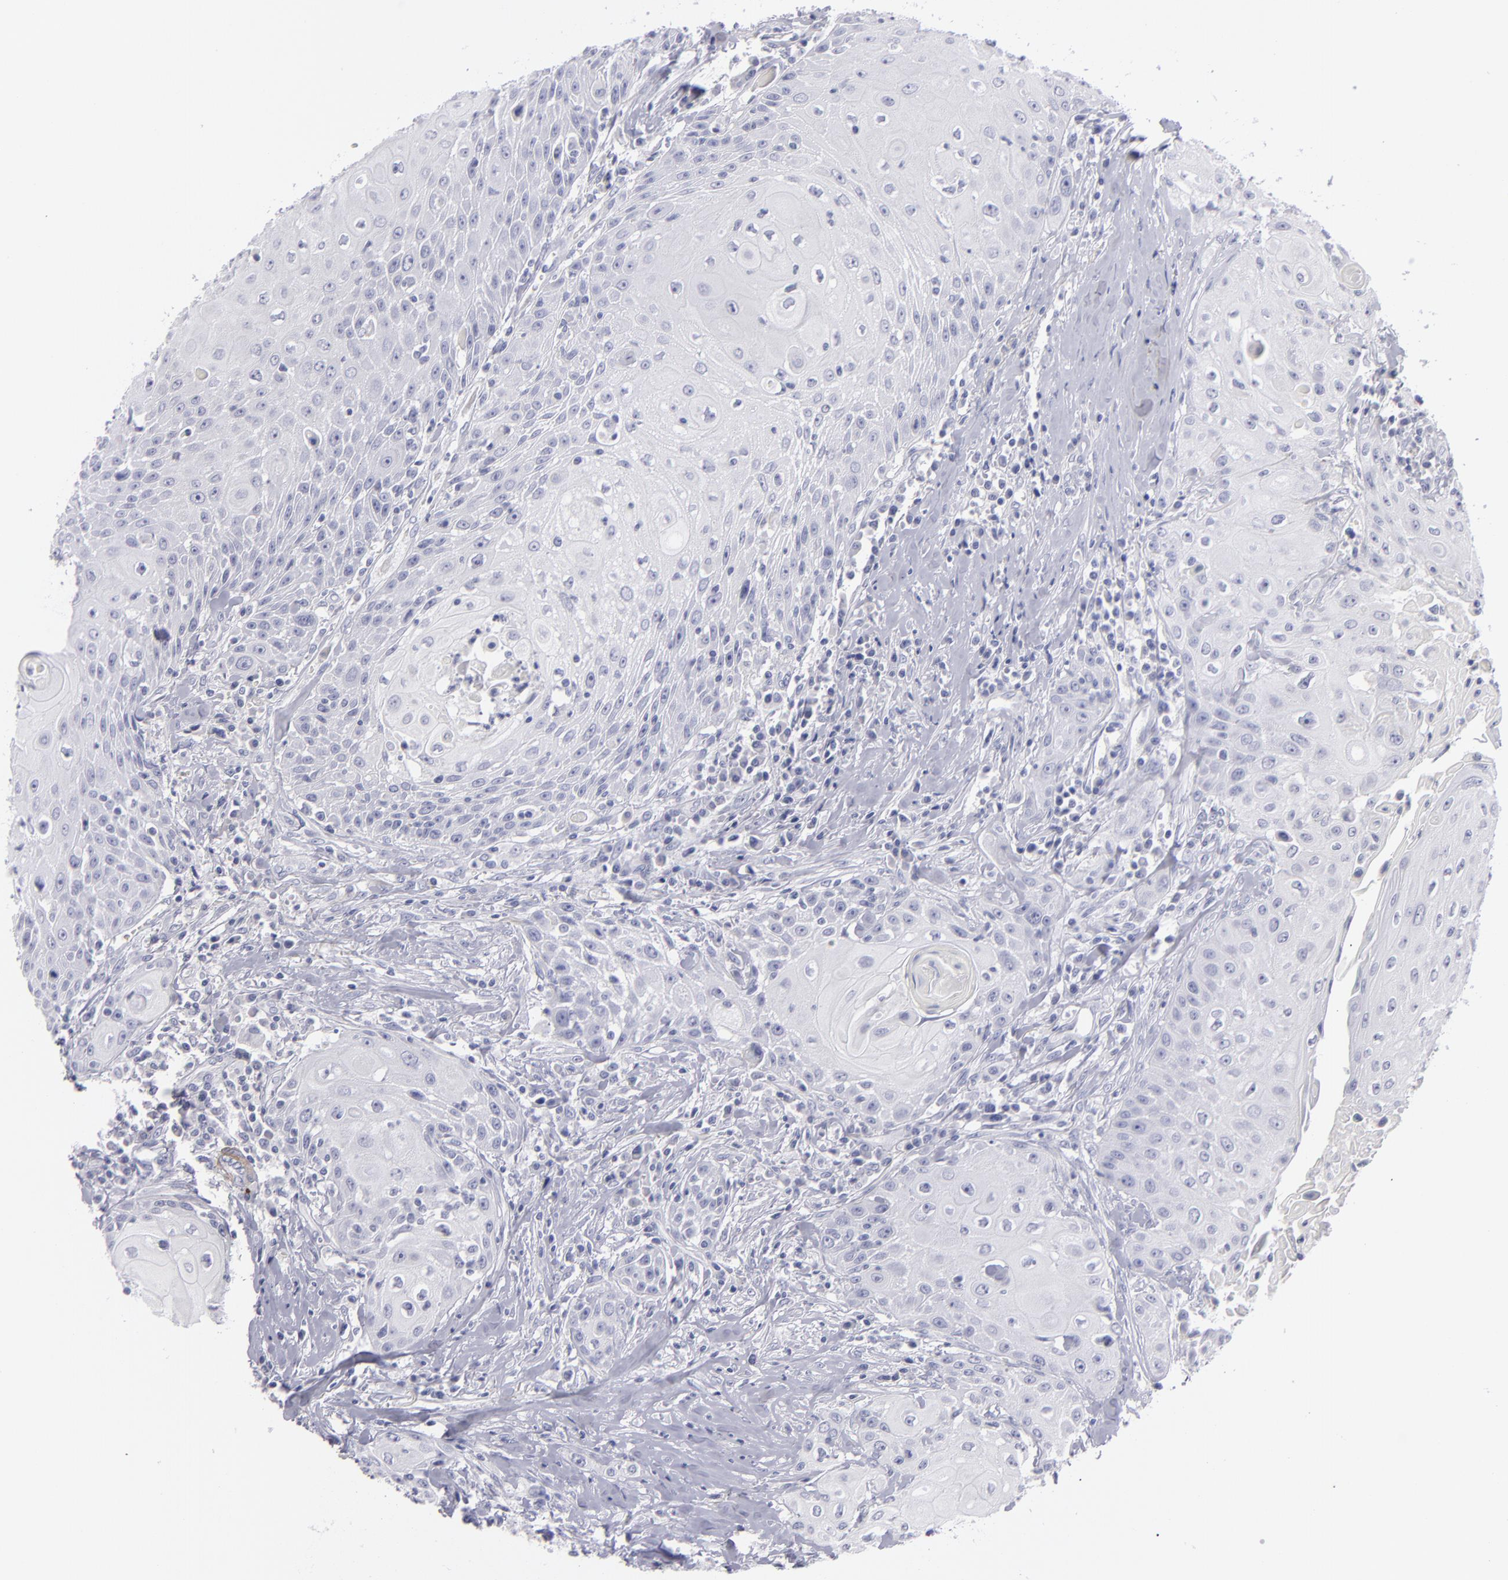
{"staining": {"intensity": "negative", "quantity": "none", "location": "none"}, "tissue": "head and neck cancer", "cell_type": "Tumor cells", "image_type": "cancer", "snomed": [{"axis": "morphology", "description": "Squamous cell carcinoma, NOS"}, {"axis": "topography", "description": "Oral tissue"}, {"axis": "topography", "description": "Head-Neck"}], "caption": "Histopathology image shows no significant protein positivity in tumor cells of head and neck cancer (squamous cell carcinoma). (DAB IHC, high magnification).", "gene": "MYH11", "patient": {"sex": "female", "age": 82}}